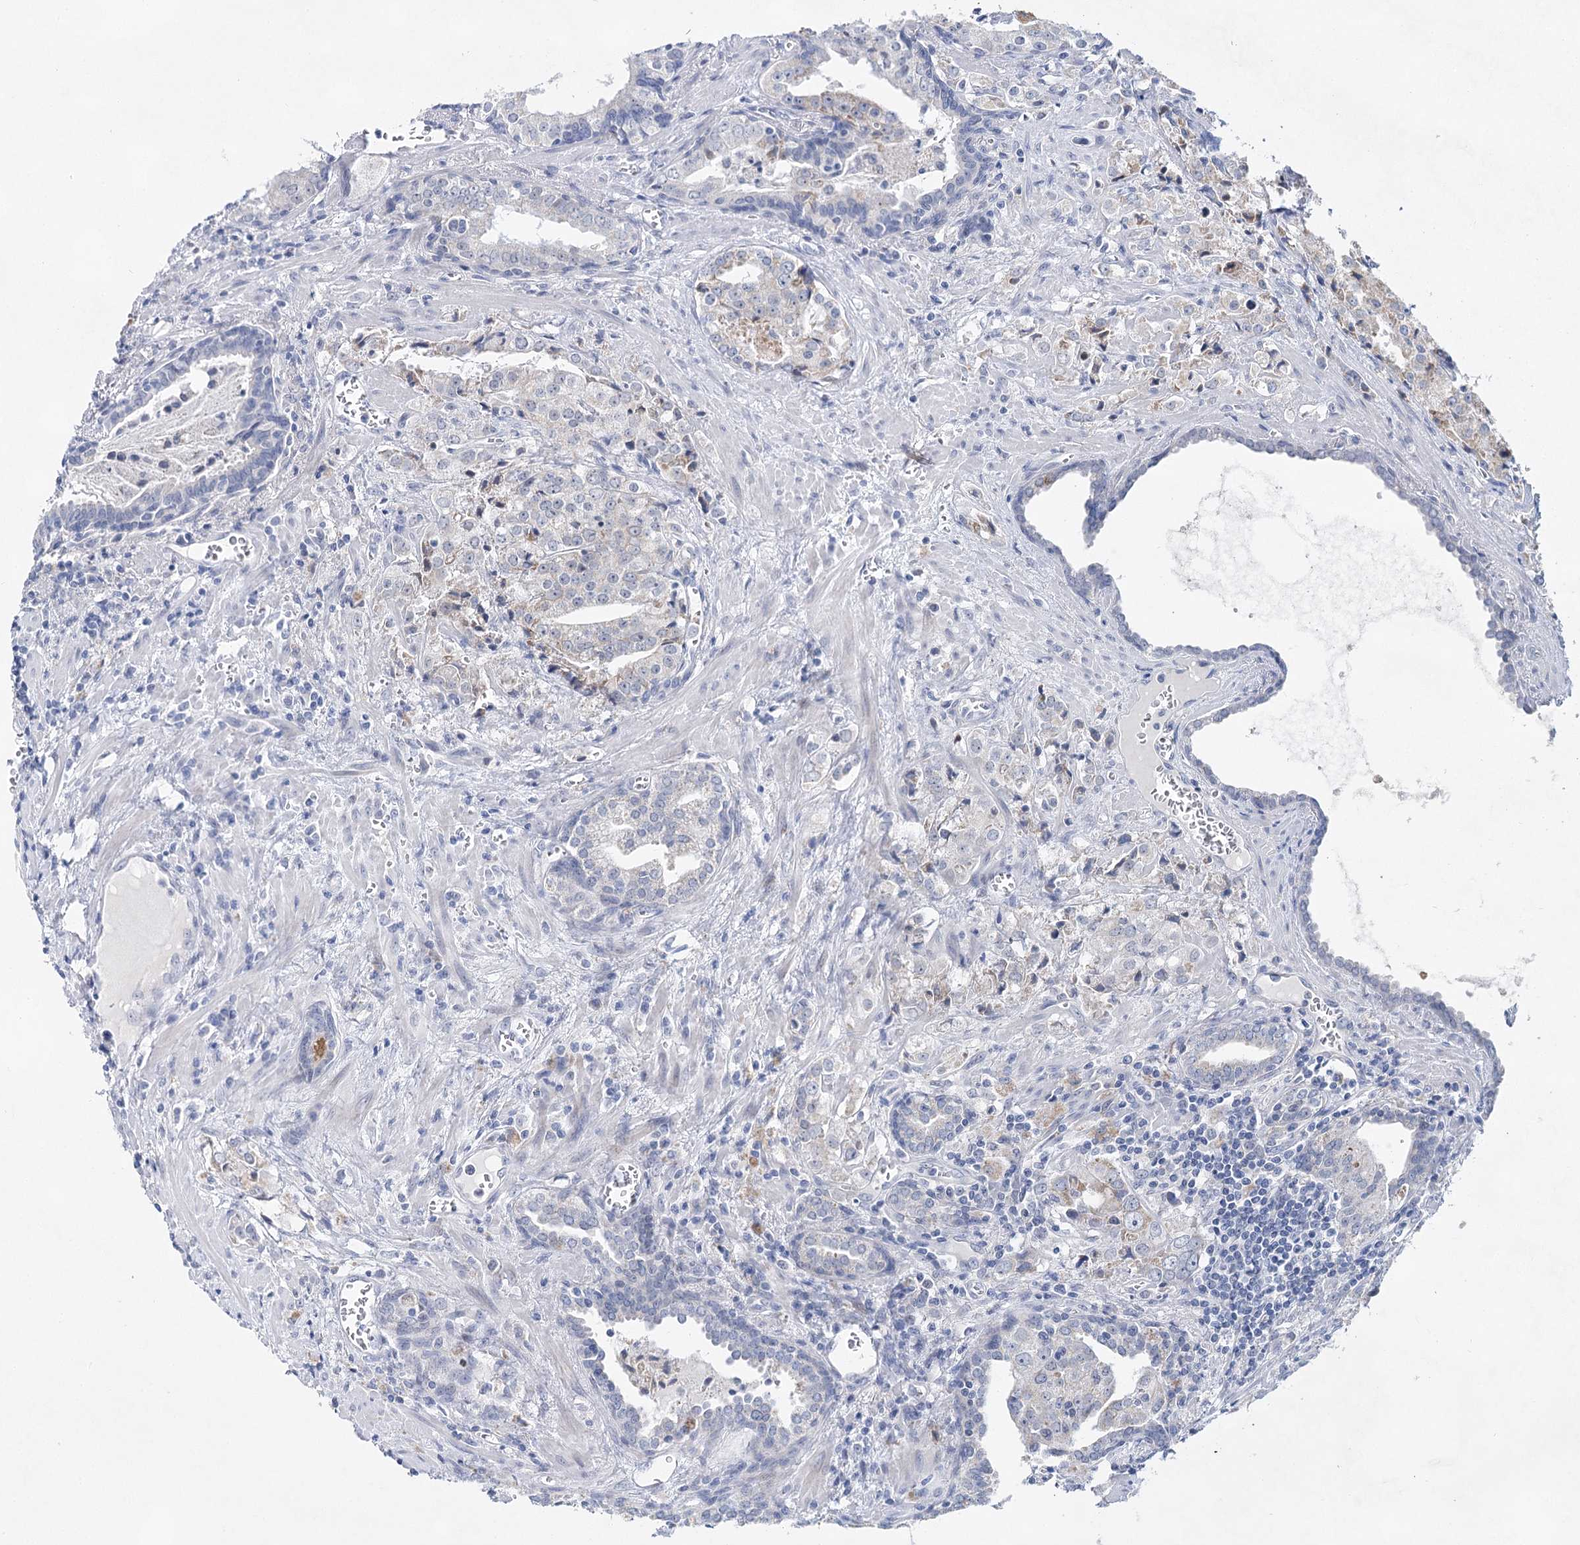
{"staining": {"intensity": "negative", "quantity": "none", "location": "none"}, "tissue": "prostate cancer", "cell_type": "Tumor cells", "image_type": "cancer", "snomed": [{"axis": "morphology", "description": "Adenocarcinoma, High grade"}, {"axis": "topography", "description": "Prostate"}], "caption": "DAB immunohistochemical staining of human high-grade adenocarcinoma (prostate) exhibits no significant expression in tumor cells.", "gene": "BPHL", "patient": {"sex": "male", "age": 68}}